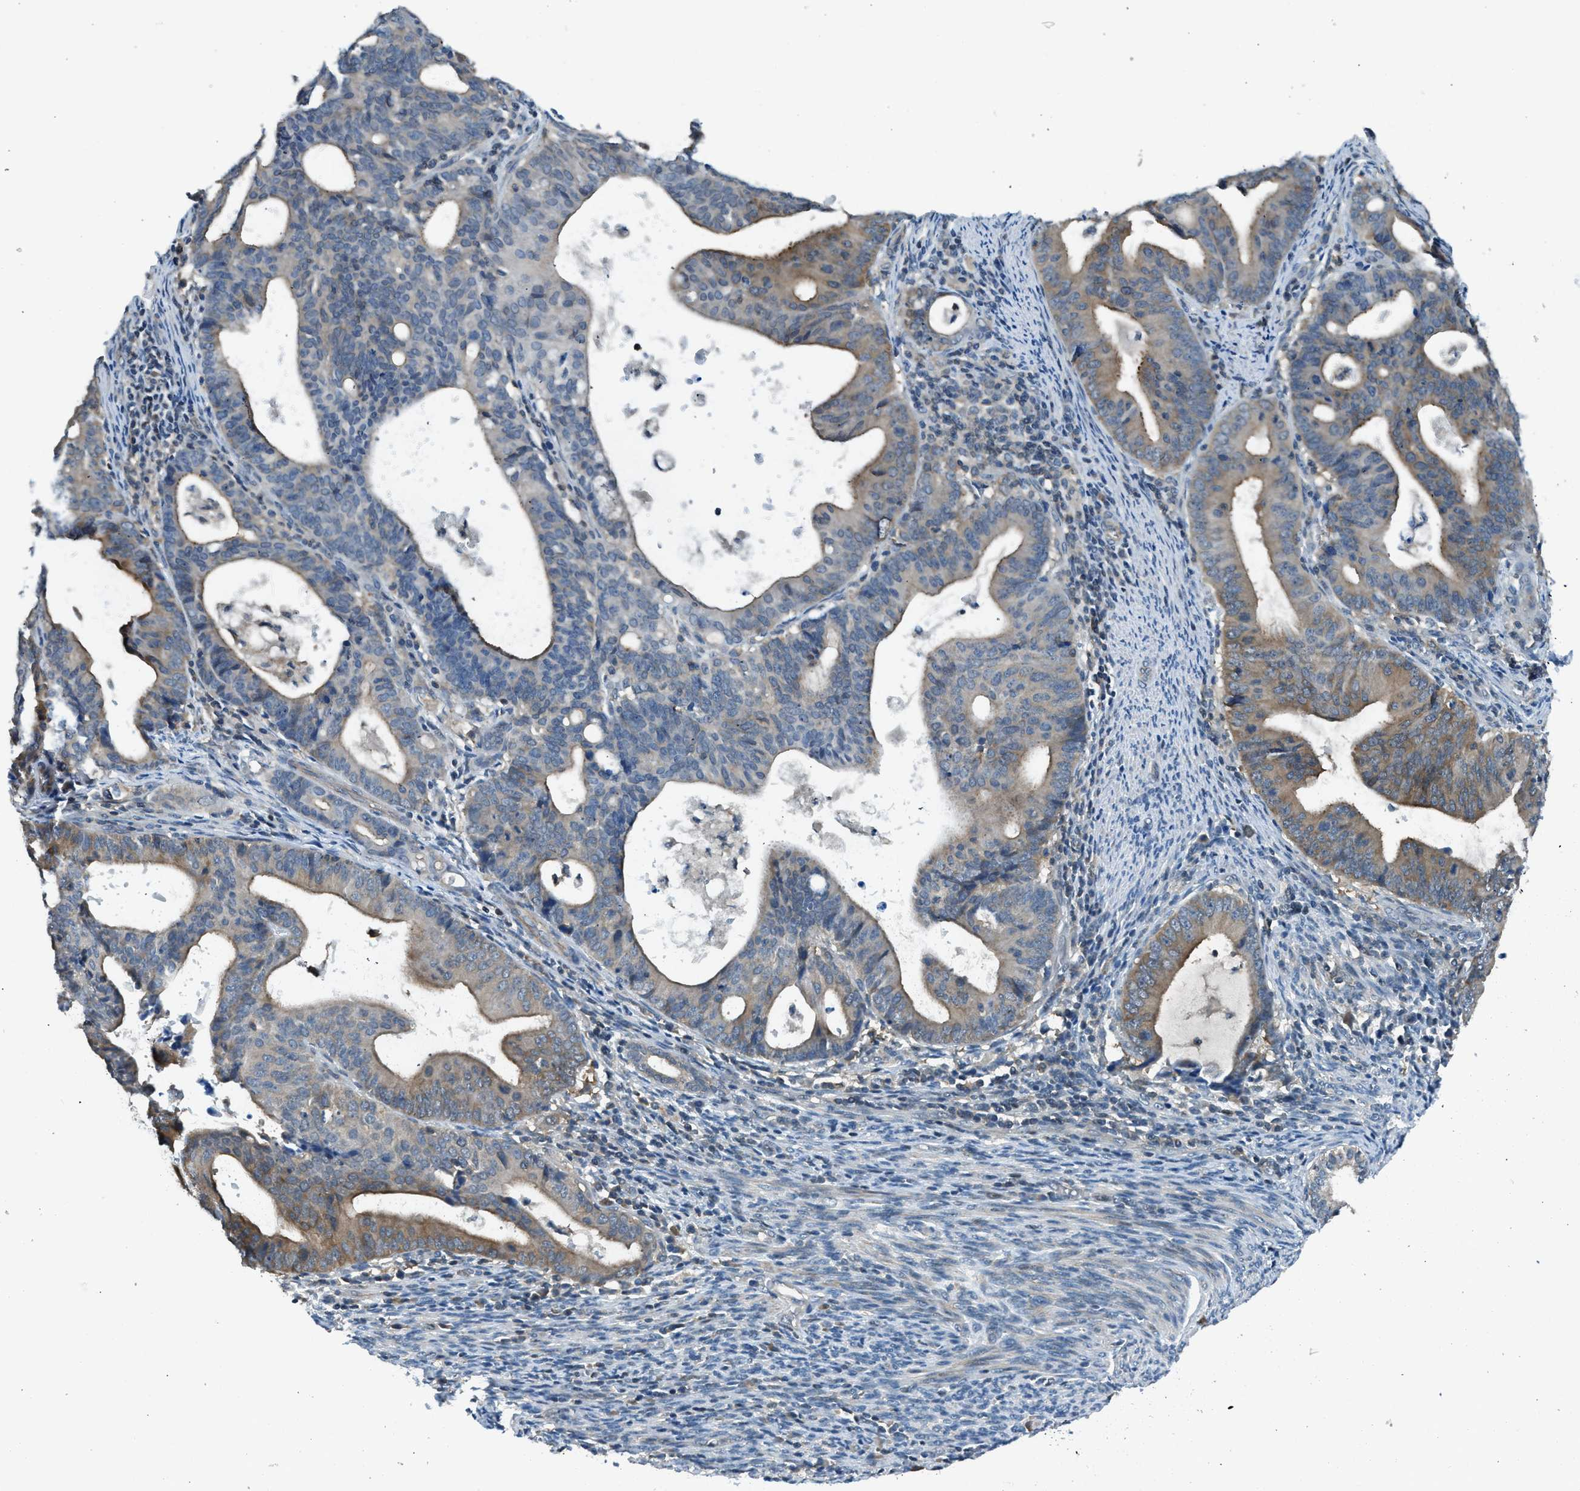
{"staining": {"intensity": "moderate", "quantity": "25%-75%", "location": "cytoplasmic/membranous"}, "tissue": "endometrial cancer", "cell_type": "Tumor cells", "image_type": "cancer", "snomed": [{"axis": "morphology", "description": "Adenocarcinoma, NOS"}, {"axis": "topography", "description": "Uterus"}], "caption": "About 25%-75% of tumor cells in human endometrial cancer exhibit moderate cytoplasmic/membranous protein positivity as visualized by brown immunohistochemical staining.", "gene": "LMLN", "patient": {"sex": "female", "age": 83}}